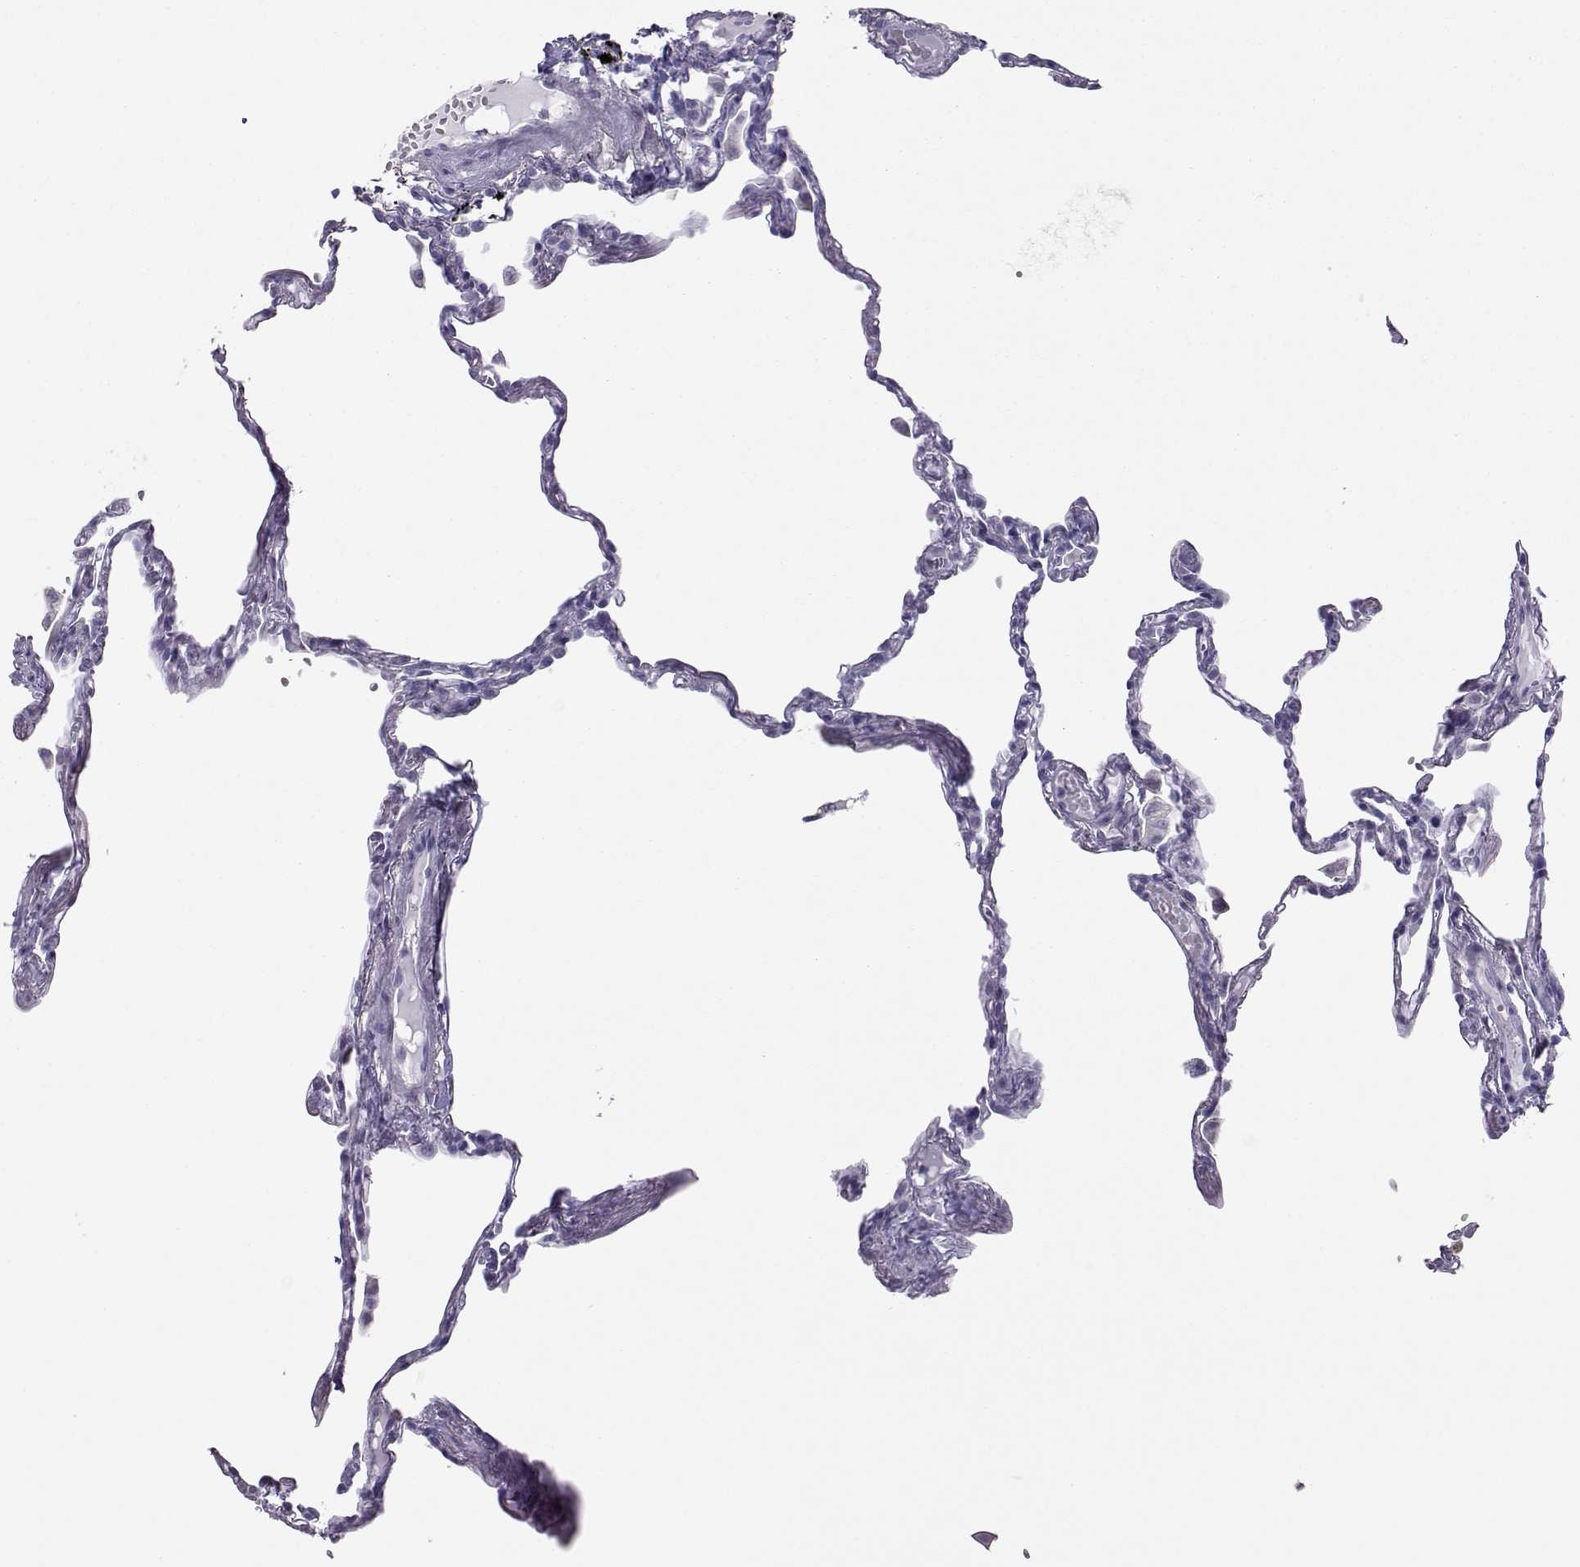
{"staining": {"intensity": "negative", "quantity": "none", "location": "none"}, "tissue": "lung", "cell_type": "Alveolar cells", "image_type": "normal", "snomed": [{"axis": "morphology", "description": "Normal tissue, NOS"}, {"axis": "topography", "description": "Lung"}], "caption": "Alveolar cells are negative for brown protein staining in normal lung. (DAB (3,3'-diaminobenzidine) IHC, high magnification).", "gene": "TRPM7", "patient": {"sex": "male", "age": 78}}